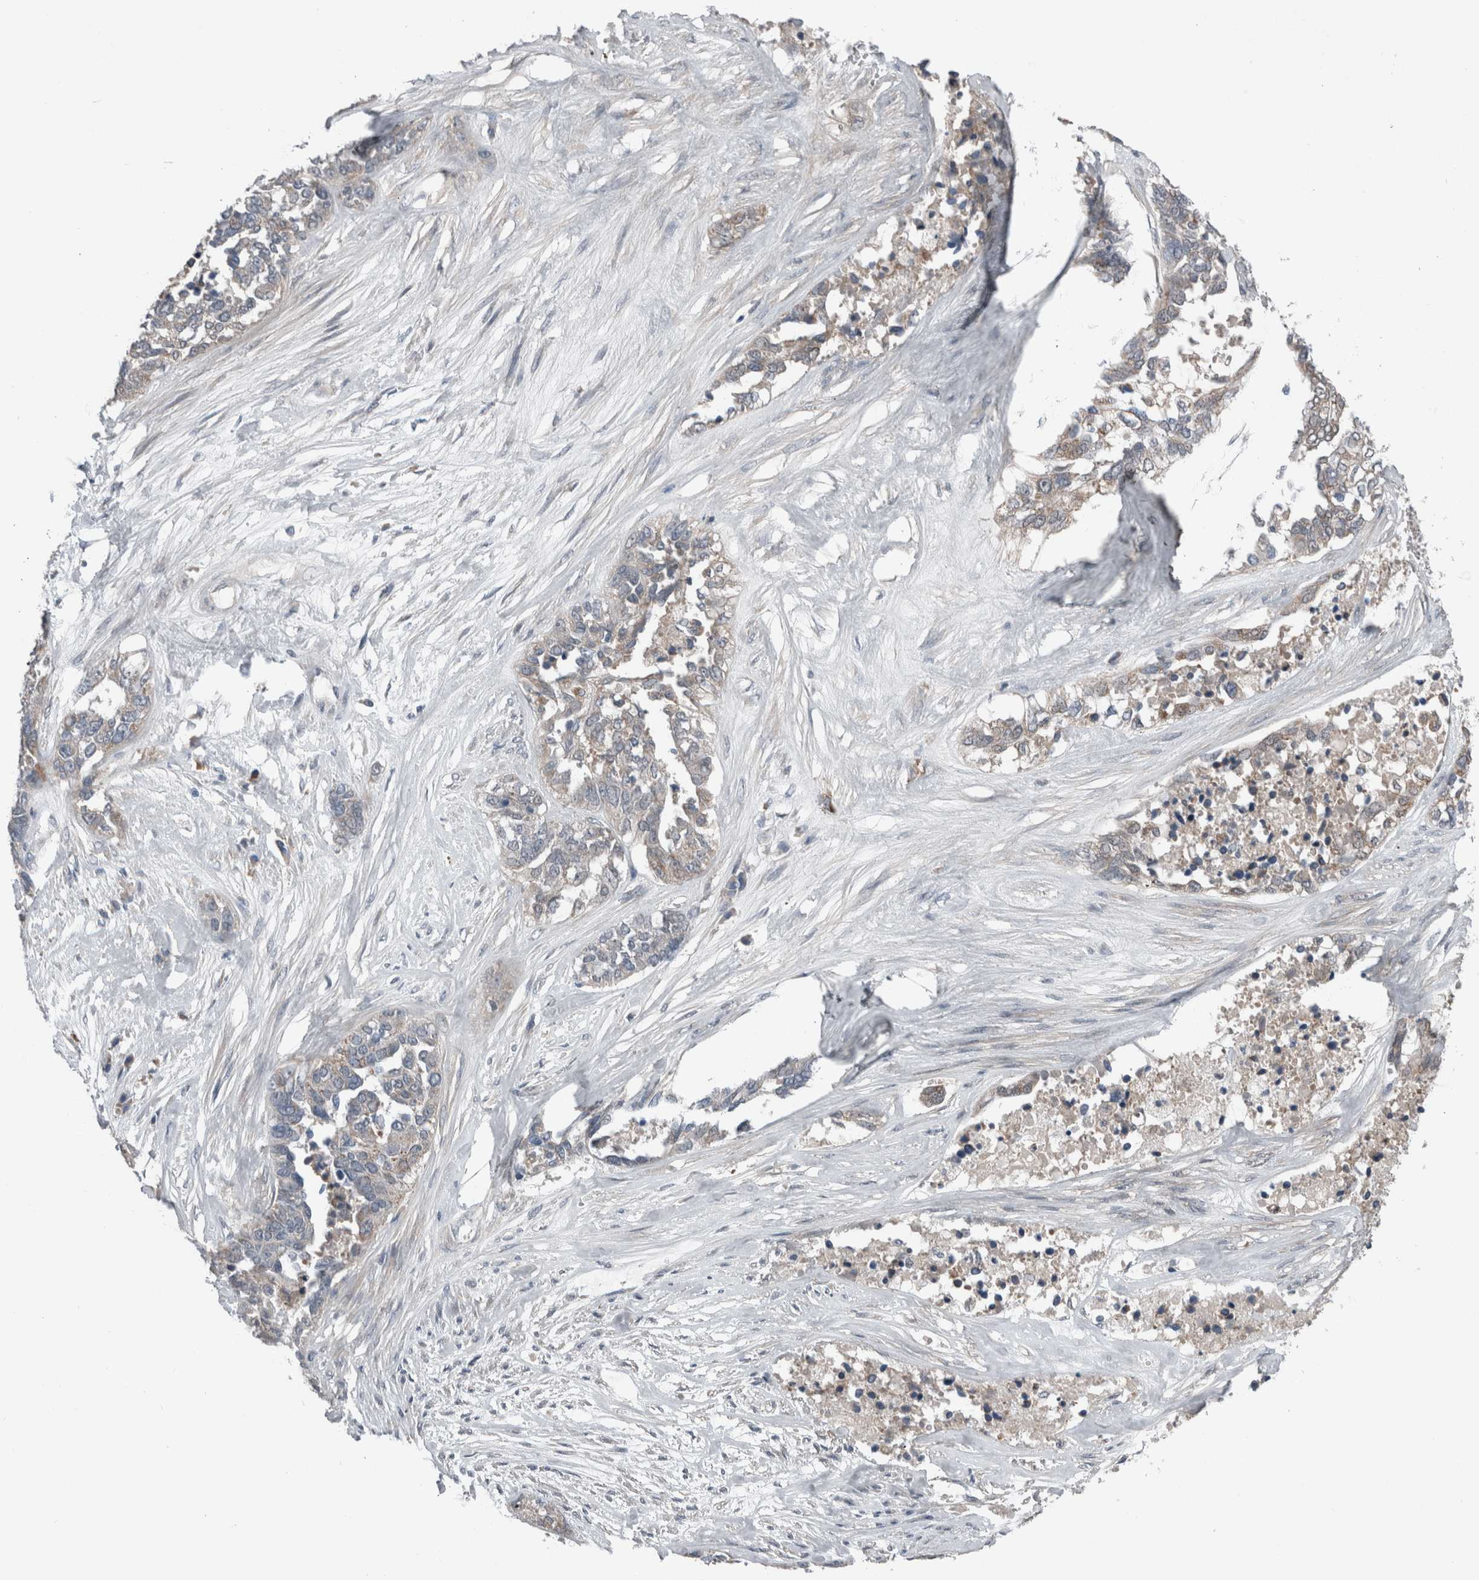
{"staining": {"intensity": "negative", "quantity": "none", "location": "none"}, "tissue": "ovarian cancer", "cell_type": "Tumor cells", "image_type": "cancer", "snomed": [{"axis": "morphology", "description": "Cystadenocarcinoma, serous, NOS"}, {"axis": "topography", "description": "Ovary"}], "caption": "The immunohistochemistry (IHC) micrograph has no significant expression in tumor cells of ovarian cancer (serous cystadenocarcinoma) tissue.", "gene": "CRNN", "patient": {"sex": "female", "age": 44}}